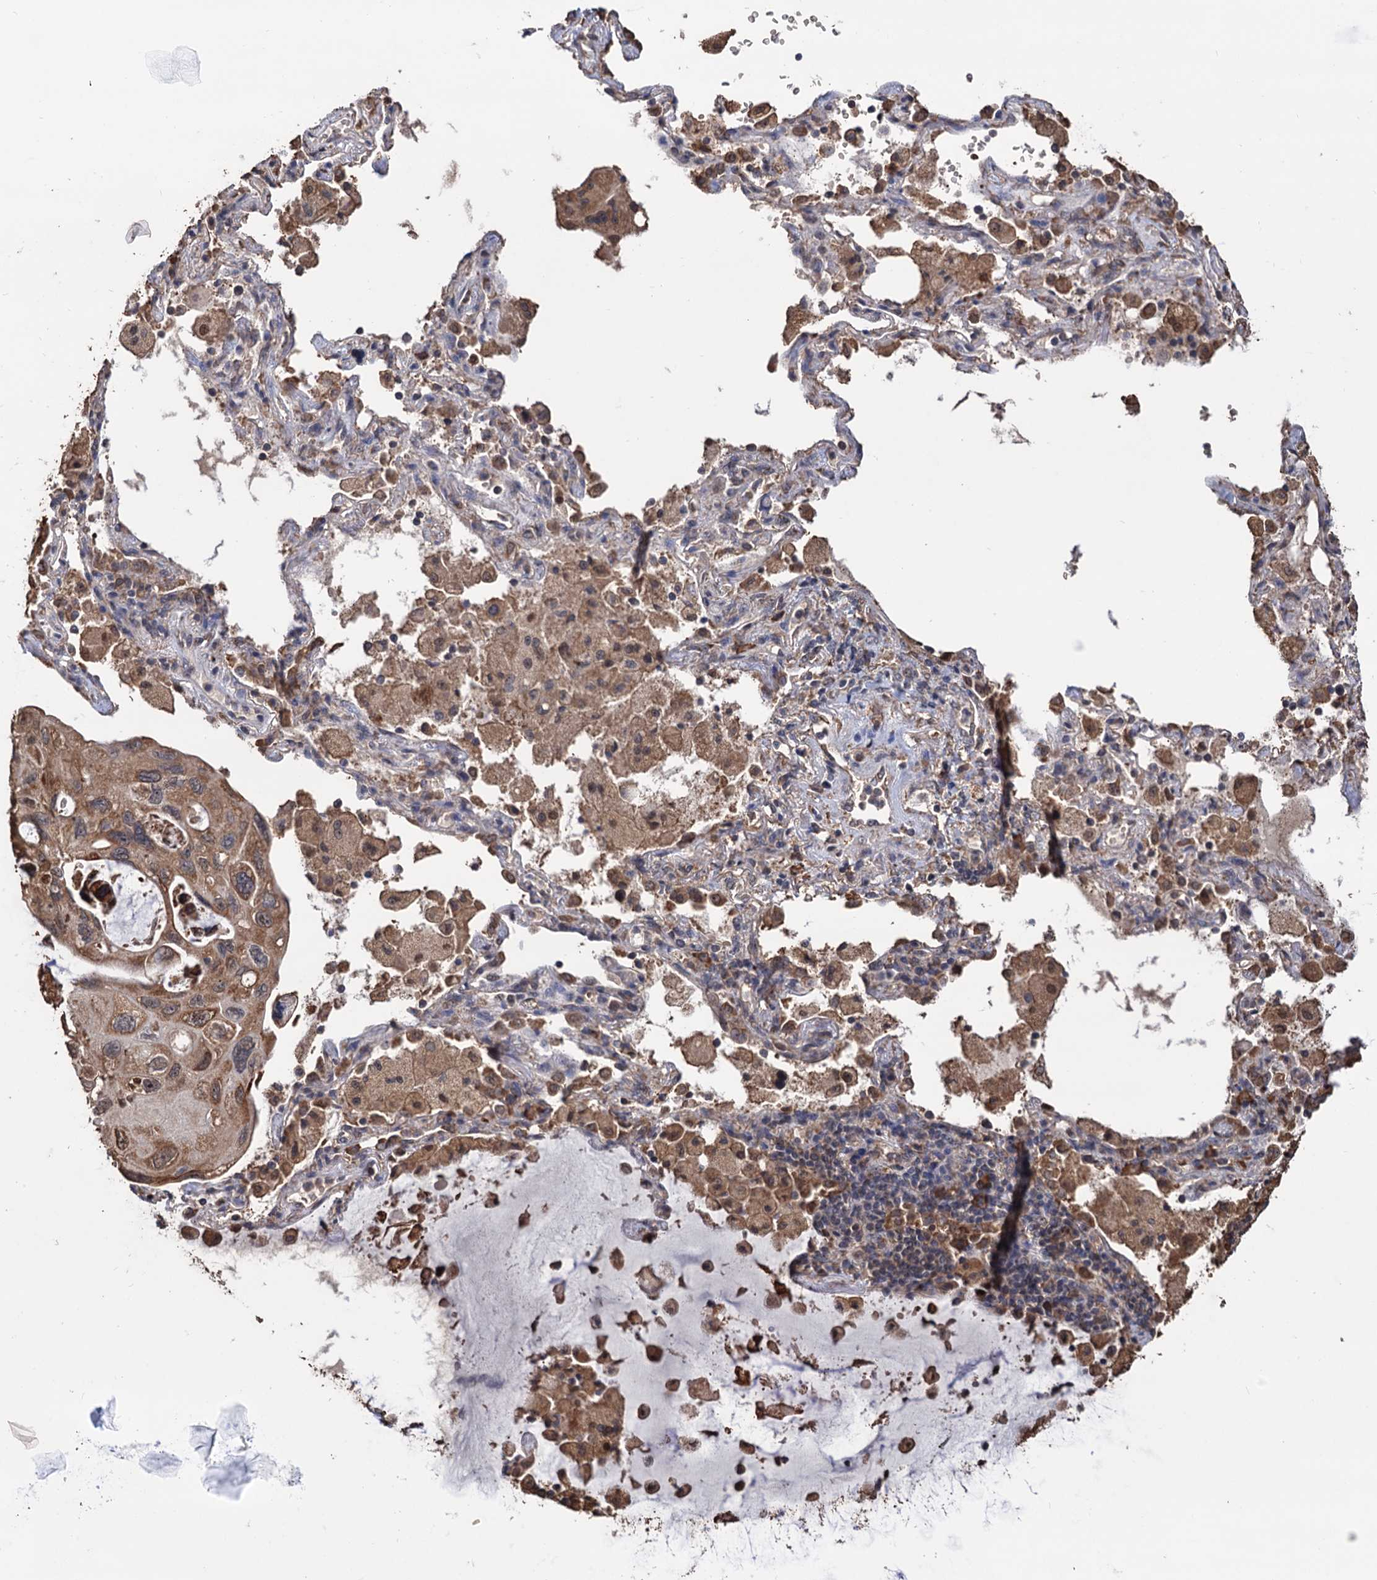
{"staining": {"intensity": "moderate", "quantity": ">75%", "location": "cytoplasmic/membranous"}, "tissue": "lung cancer", "cell_type": "Tumor cells", "image_type": "cancer", "snomed": [{"axis": "morphology", "description": "Squamous cell carcinoma, NOS"}, {"axis": "topography", "description": "Lung"}], "caption": "The immunohistochemical stain highlights moderate cytoplasmic/membranous staining in tumor cells of lung cancer (squamous cell carcinoma) tissue. The protein is shown in brown color, while the nuclei are stained blue.", "gene": "TBC1D12", "patient": {"sex": "female", "age": 73}}